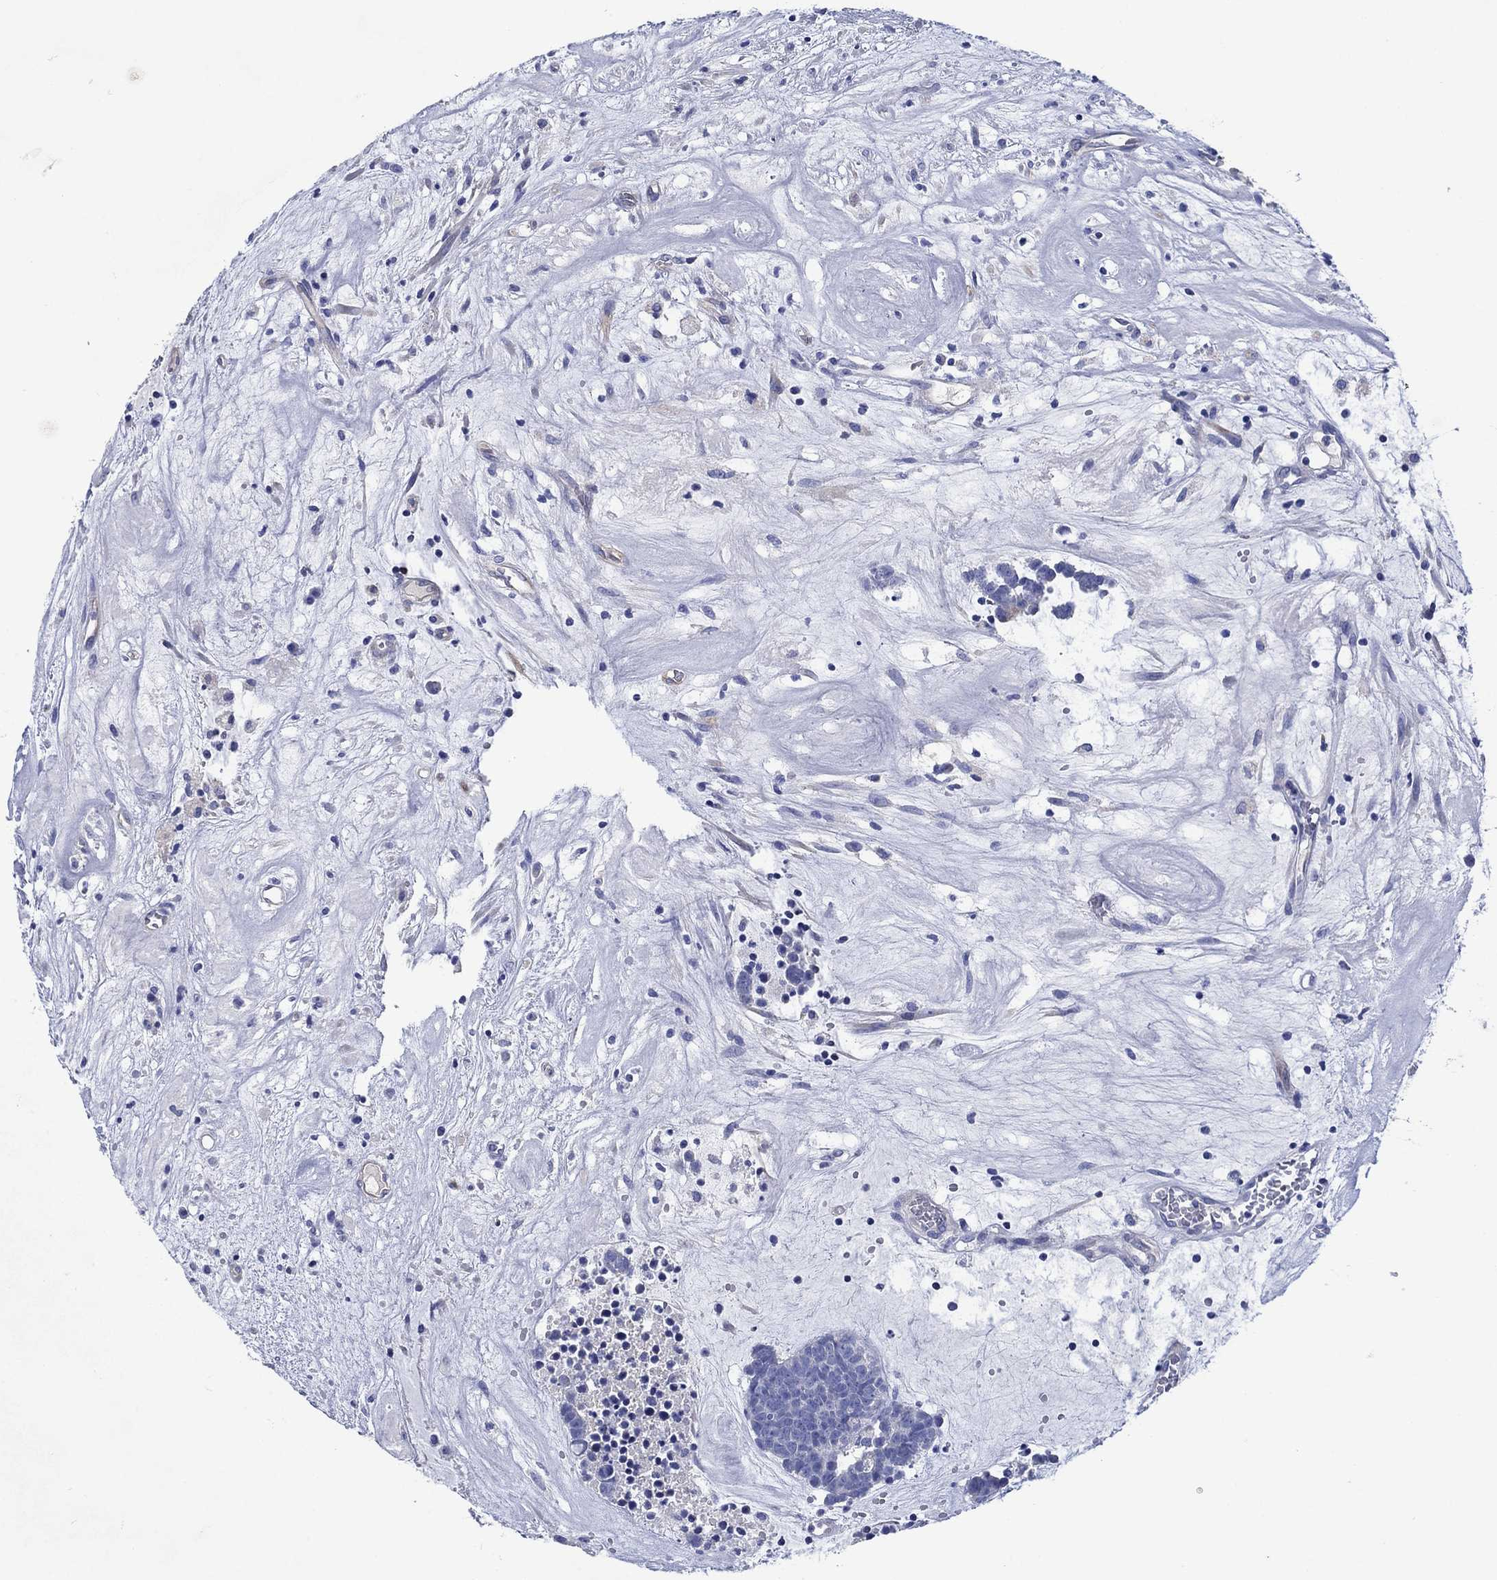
{"staining": {"intensity": "negative", "quantity": "none", "location": "none"}, "tissue": "head and neck cancer", "cell_type": "Tumor cells", "image_type": "cancer", "snomed": [{"axis": "morphology", "description": "Adenocarcinoma, NOS"}, {"axis": "topography", "description": "Head-Neck"}], "caption": "Immunohistochemistry (IHC) of human head and neck adenocarcinoma demonstrates no positivity in tumor cells.", "gene": "TRIM16", "patient": {"sex": "female", "age": 81}}